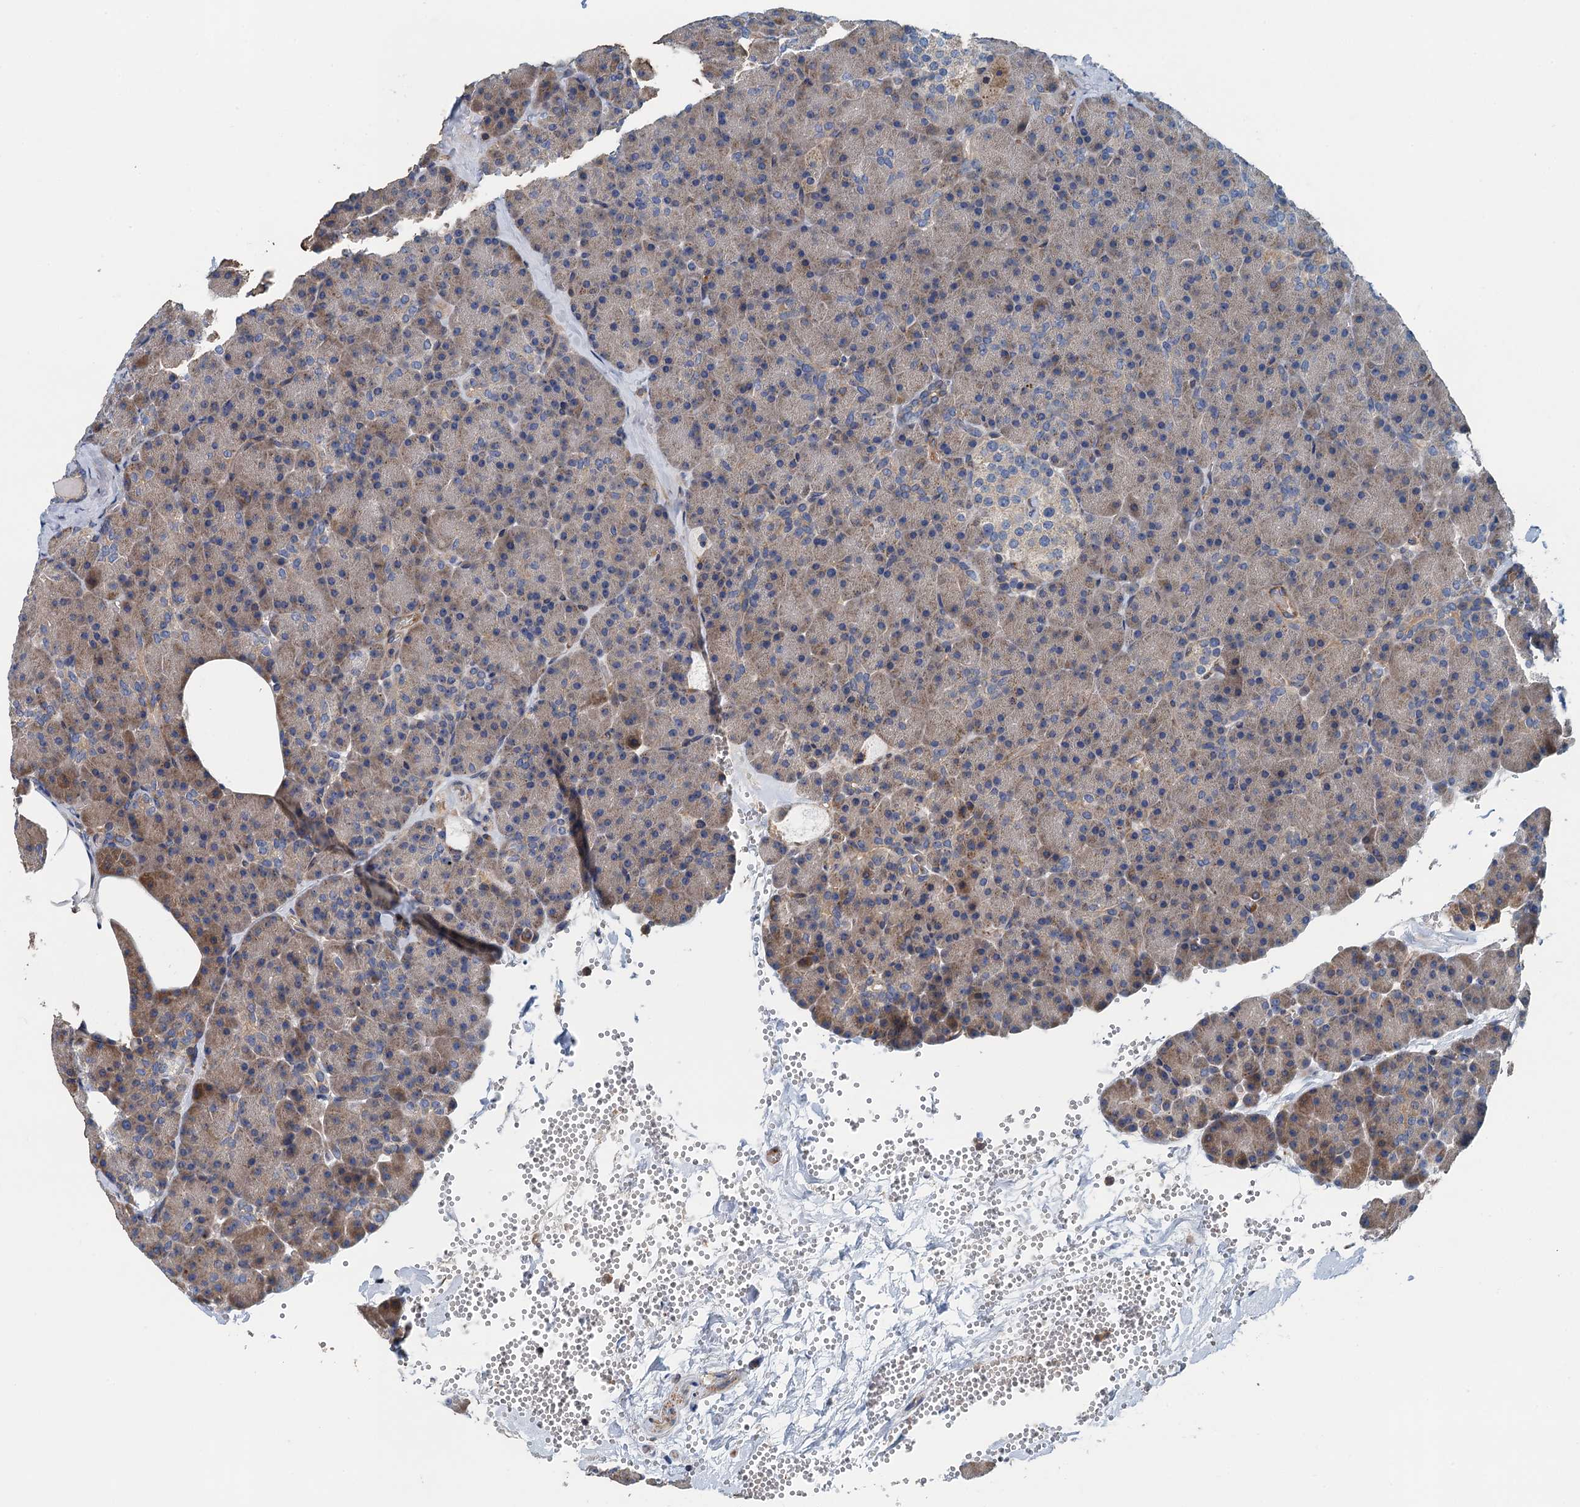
{"staining": {"intensity": "moderate", "quantity": "25%-75%", "location": "cytoplasmic/membranous"}, "tissue": "pancreas", "cell_type": "Exocrine glandular cells", "image_type": "normal", "snomed": [{"axis": "morphology", "description": "Normal tissue, NOS"}, {"axis": "morphology", "description": "Carcinoid, malignant, NOS"}, {"axis": "topography", "description": "Pancreas"}], "caption": "Moderate cytoplasmic/membranous protein expression is identified in about 25%-75% of exocrine glandular cells in pancreas.", "gene": "PPP1R14D", "patient": {"sex": "female", "age": 35}}